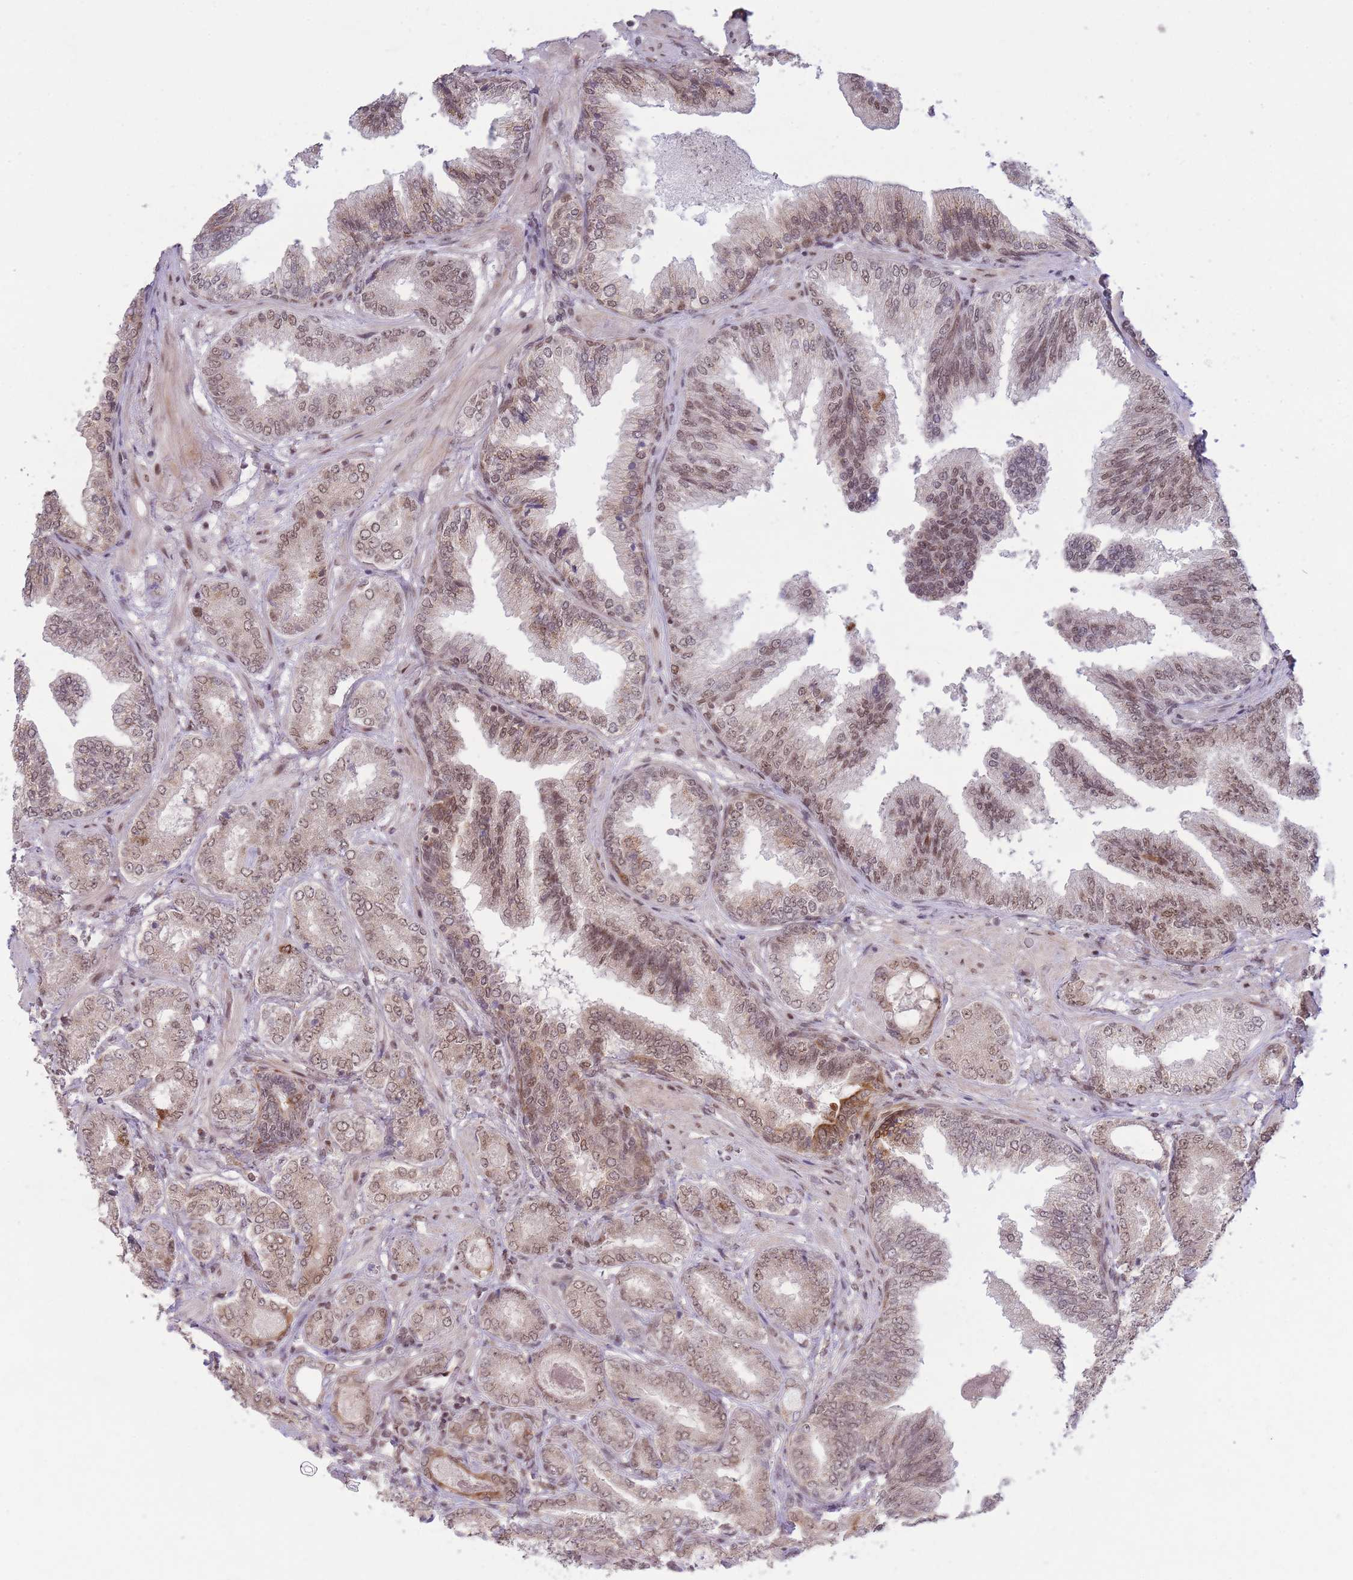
{"staining": {"intensity": "moderate", "quantity": ">75%", "location": "nuclear"}, "tissue": "prostate cancer", "cell_type": "Tumor cells", "image_type": "cancer", "snomed": [{"axis": "morphology", "description": "Adenocarcinoma, Low grade"}, {"axis": "topography", "description": "Prostate"}], "caption": "Protein staining reveals moderate nuclear positivity in about >75% of tumor cells in prostate cancer (adenocarcinoma (low-grade)).", "gene": "CARD8", "patient": {"sex": "male", "age": 63}}